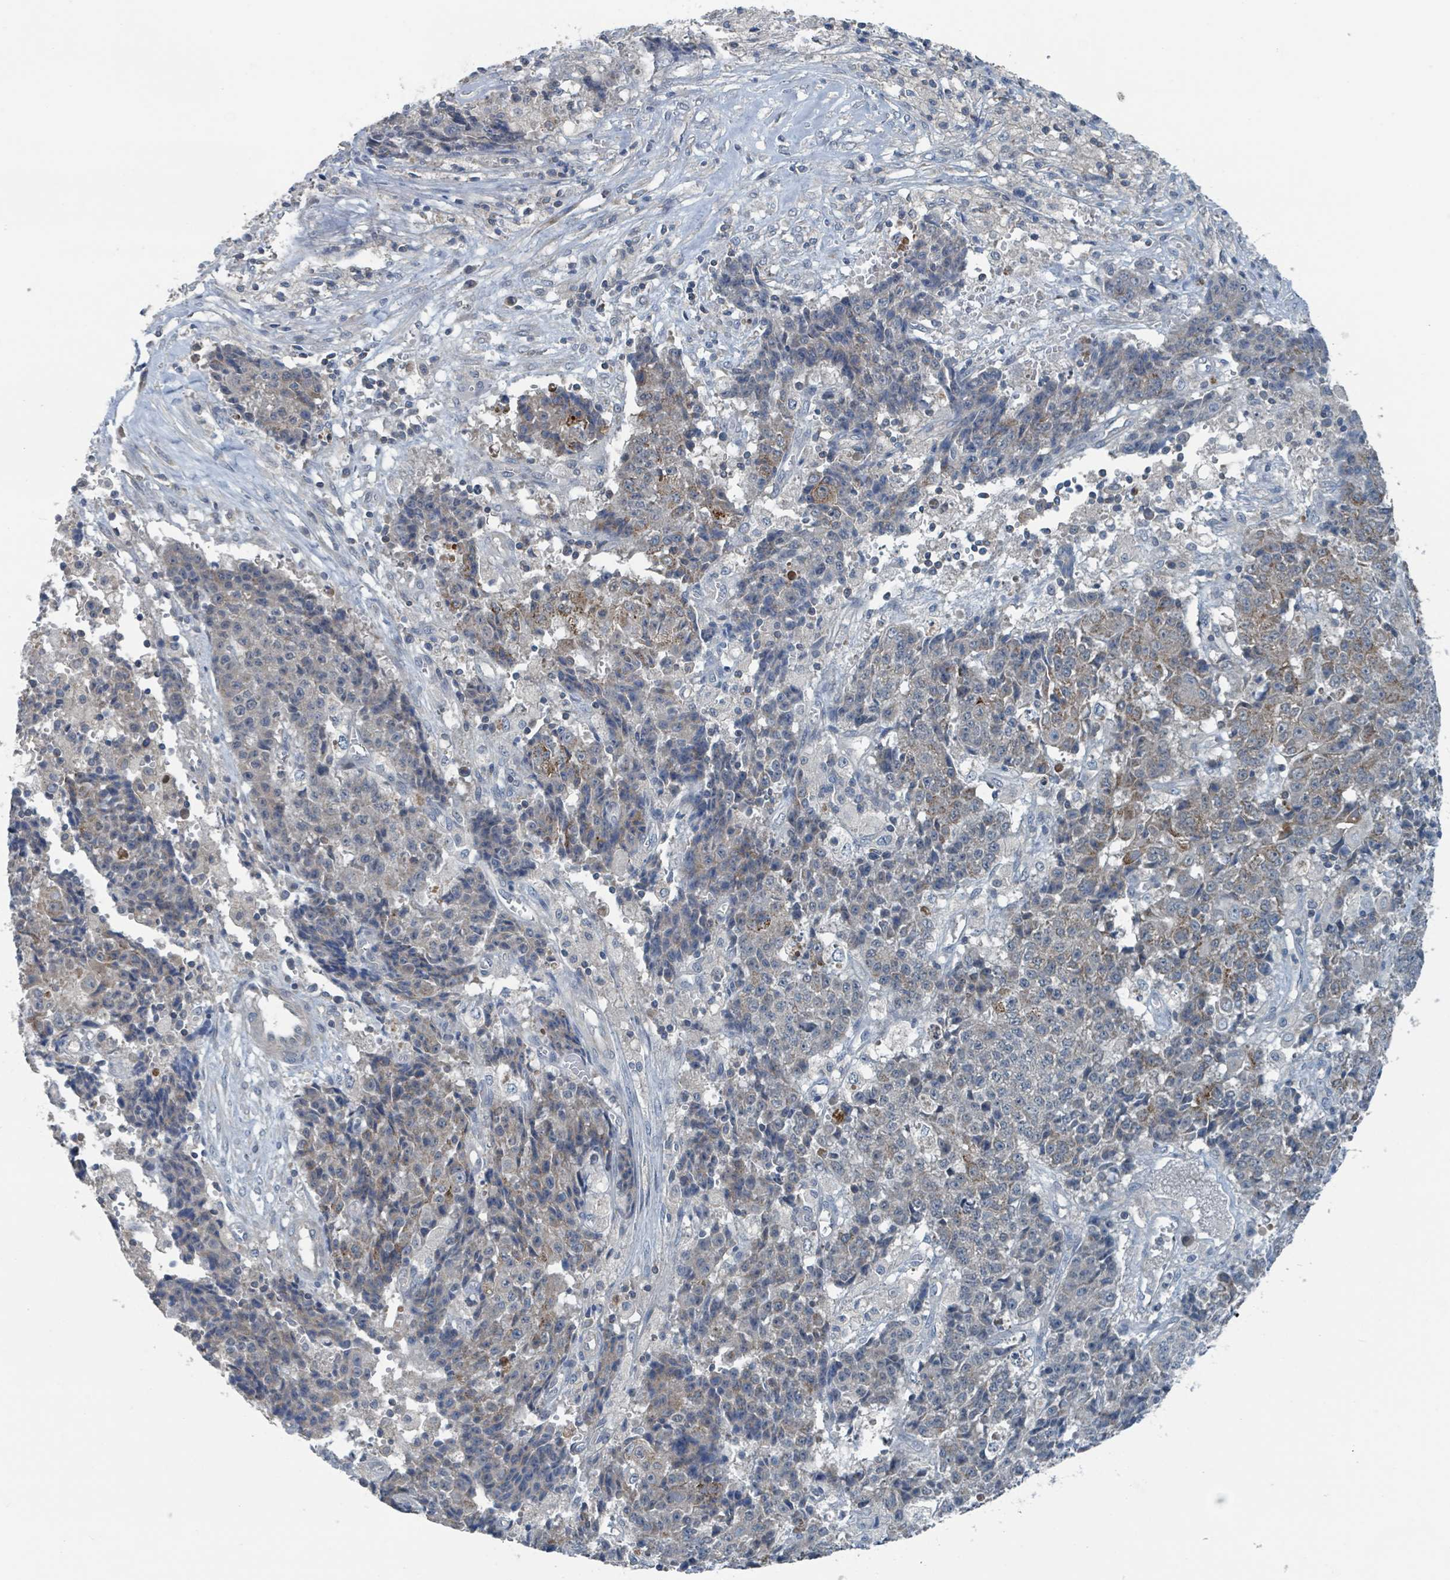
{"staining": {"intensity": "strong", "quantity": "<25%", "location": "cytoplasmic/membranous"}, "tissue": "ovarian cancer", "cell_type": "Tumor cells", "image_type": "cancer", "snomed": [{"axis": "morphology", "description": "Carcinoma, endometroid"}, {"axis": "topography", "description": "Ovary"}], "caption": "This is a photomicrograph of IHC staining of ovarian cancer (endometroid carcinoma), which shows strong expression in the cytoplasmic/membranous of tumor cells.", "gene": "ACBD4", "patient": {"sex": "female", "age": 42}}